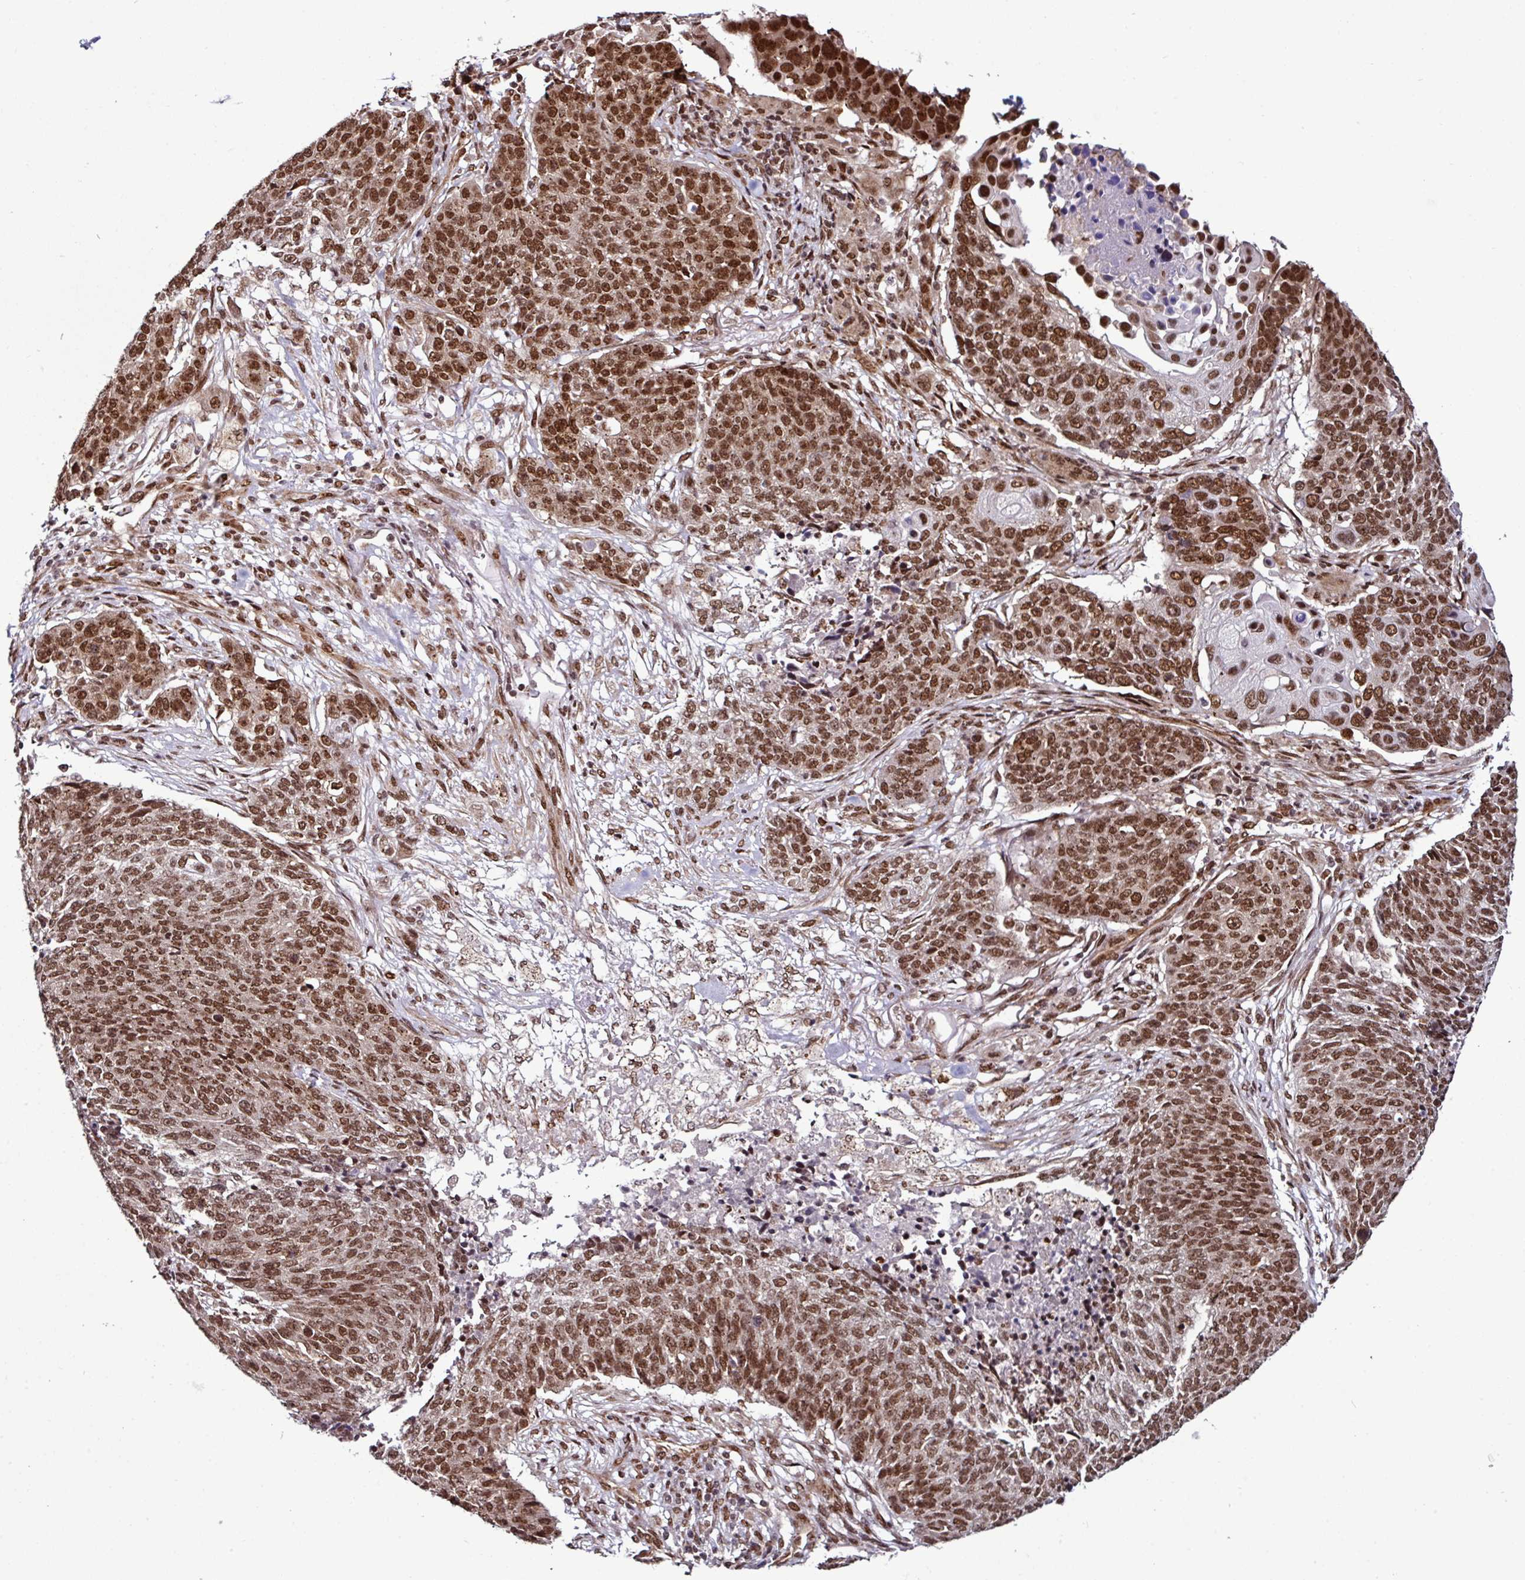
{"staining": {"intensity": "moderate", "quantity": ">75%", "location": "nuclear"}, "tissue": "lung cancer", "cell_type": "Tumor cells", "image_type": "cancer", "snomed": [{"axis": "morphology", "description": "Normal tissue, NOS"}, {"axis": "morphology", "description": "Squamous cell carcinoma, NOS"}, {"axis": "topography", "description": "Lymph node"}, {"axis": "topography", "description": "Lung"}], "caption": "Tumor cells reveal medium levels of moderate nuclear positivity in about >75% of cells in lung cancer (squamous cell carcinoma).", "gene": "MORF4L2", "patient": {"sex": "male", "age": 66}}